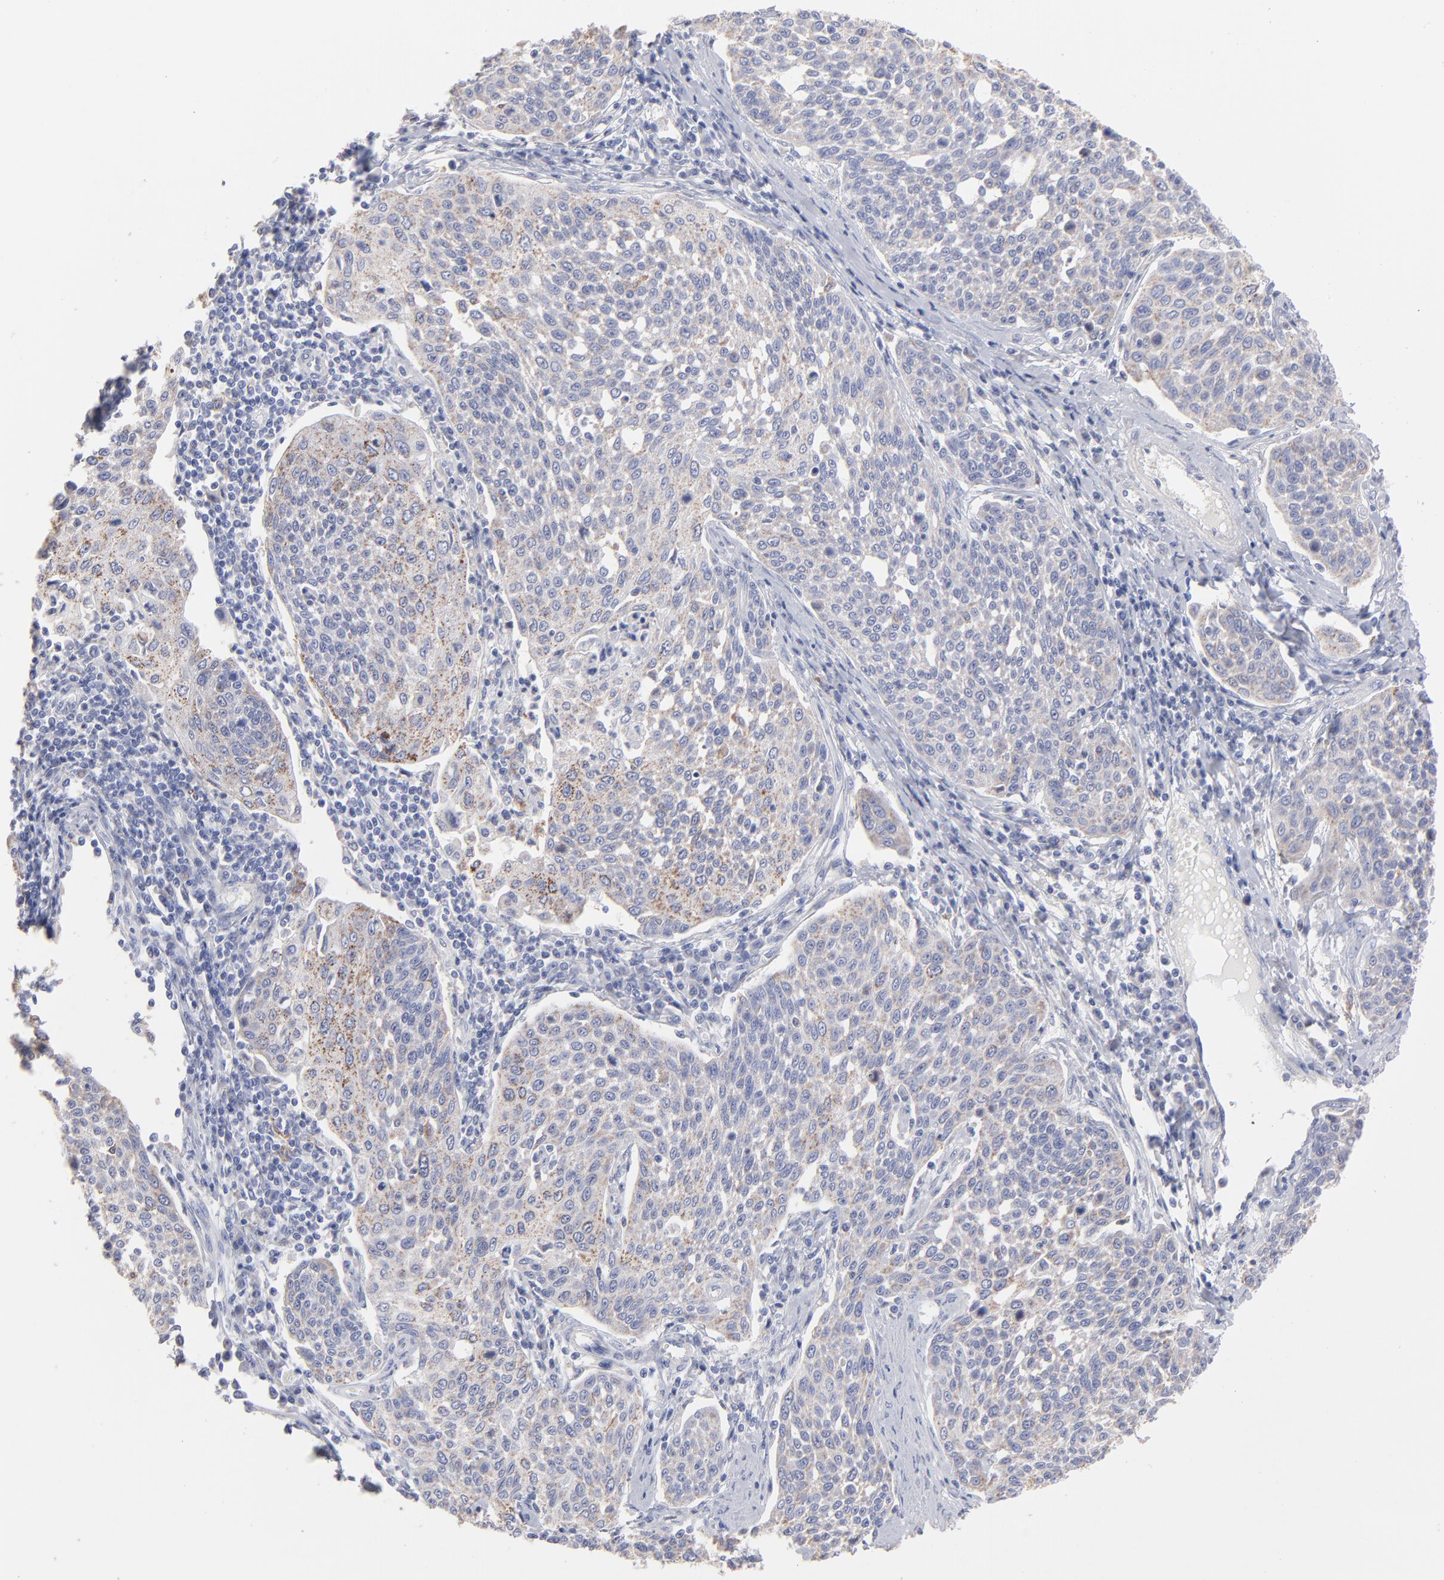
{"staining": {"intensity": "weak", "quantity": ">75%", "location": "cytoplasmic/membranous"}, "tissue": "cervical cancer", "cell_type": "Tumor cells", "image_type": "cancer", "snomed": [{"axis": "morphology", "description": "Squamous cell carcinoma, NOS"}, {"axis": "topography", "description": "Cervix"}], "caption": "Squamous cell carcinoma (cervical) stained with immunohistochemistry displays weak cytoplasmic/membranous positivity in approximately >75% of tumor cells.", "gene": "TST", "patient": {"sex": "female", "age": 34}}